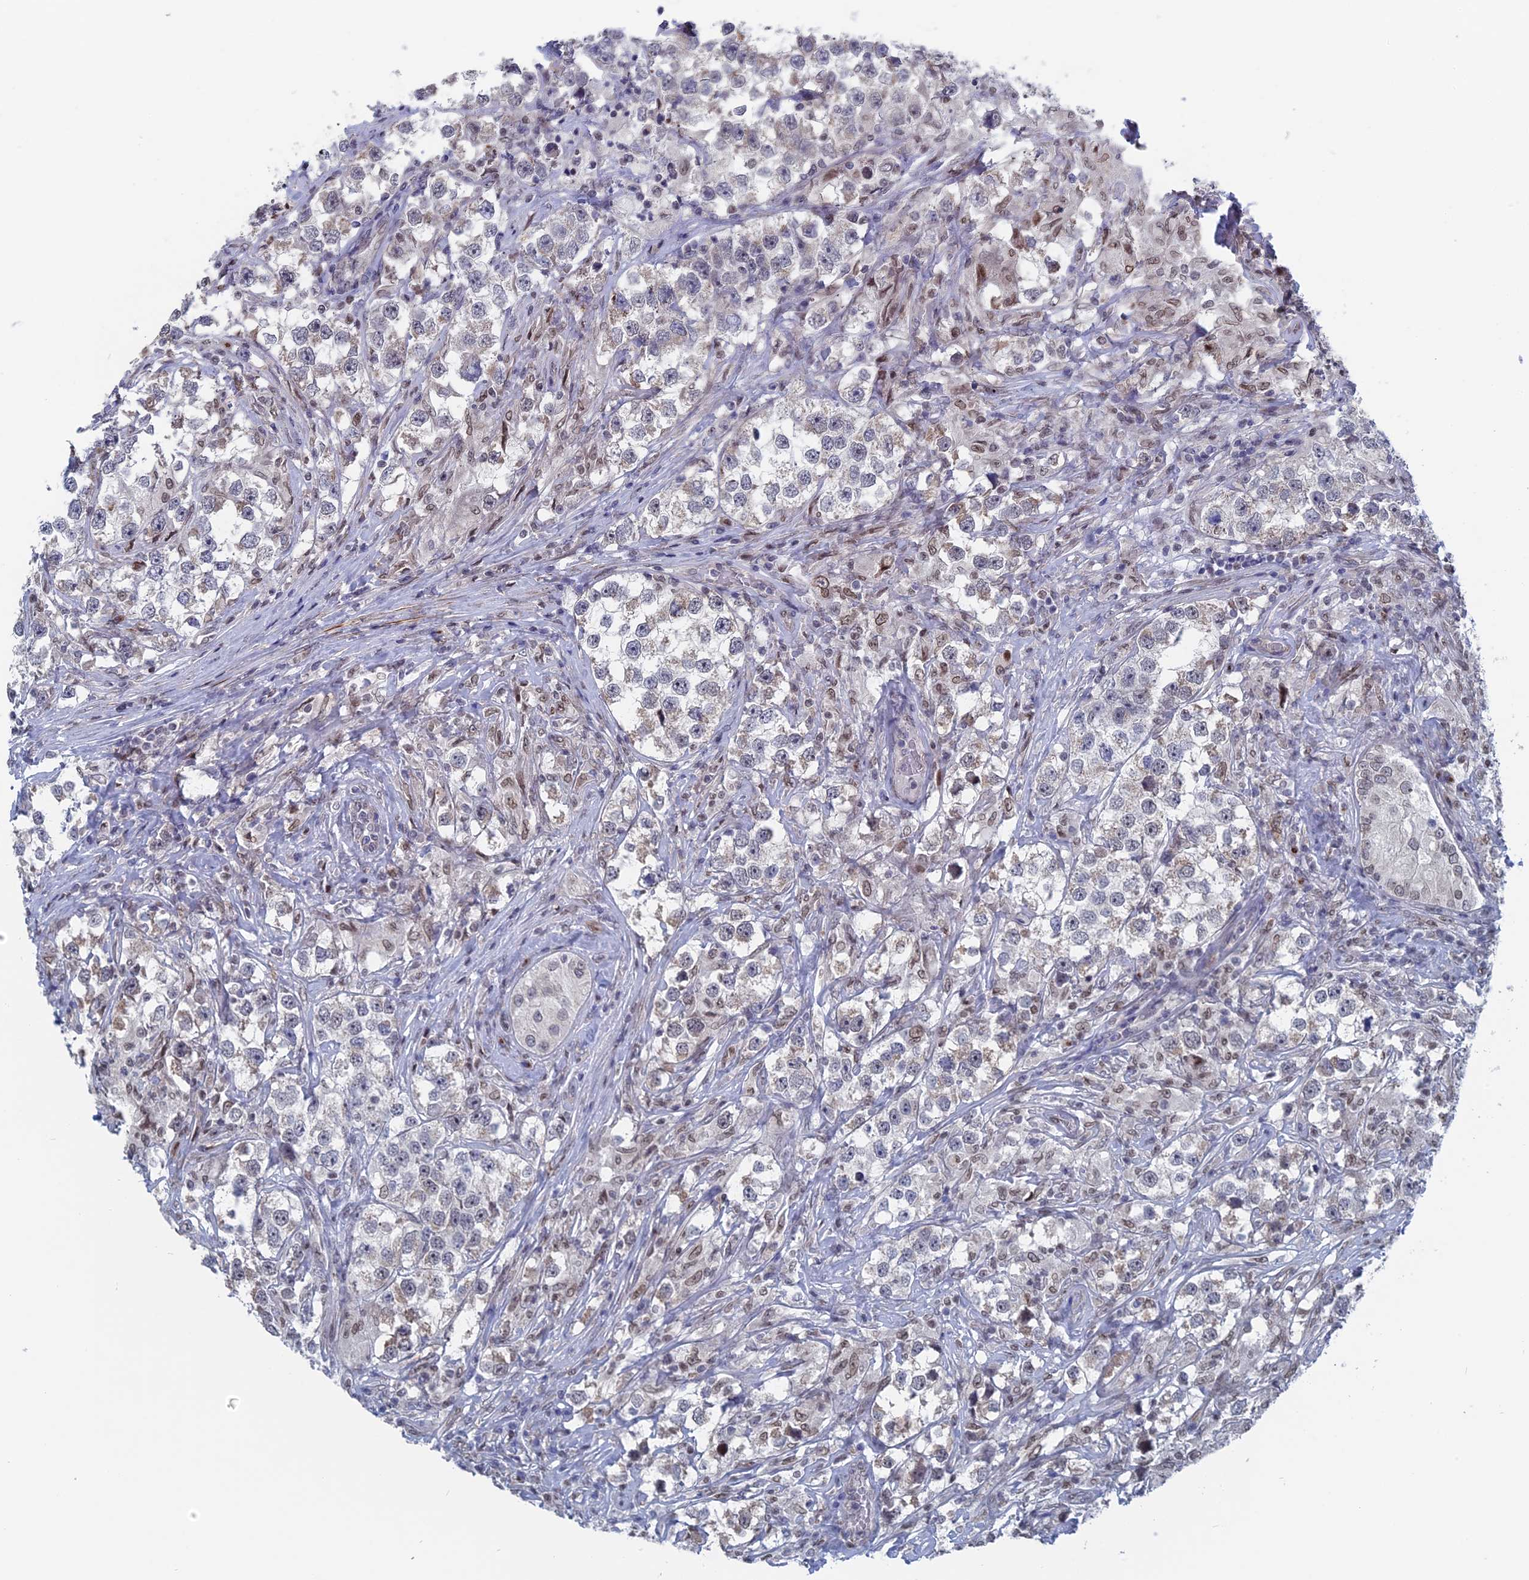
{"staining": {"intensity": "negative", "quantity": "none", "location": "none"}, "tissue": "testis cancer", "cell_type": "Tumor cells", "image_type": "cancer", "snomed": [{"axis": "morphology", "description": "Seminoma, NOS"}, {"axis": "topography", "description": "Testis"}], "caption": "This is a micrograph of immunohistochemistry staining of seminoma (testis), which shows no staining in tumor cells.", "gene": "MTRF1", "patient": {"sex": "male", "age": 46}}